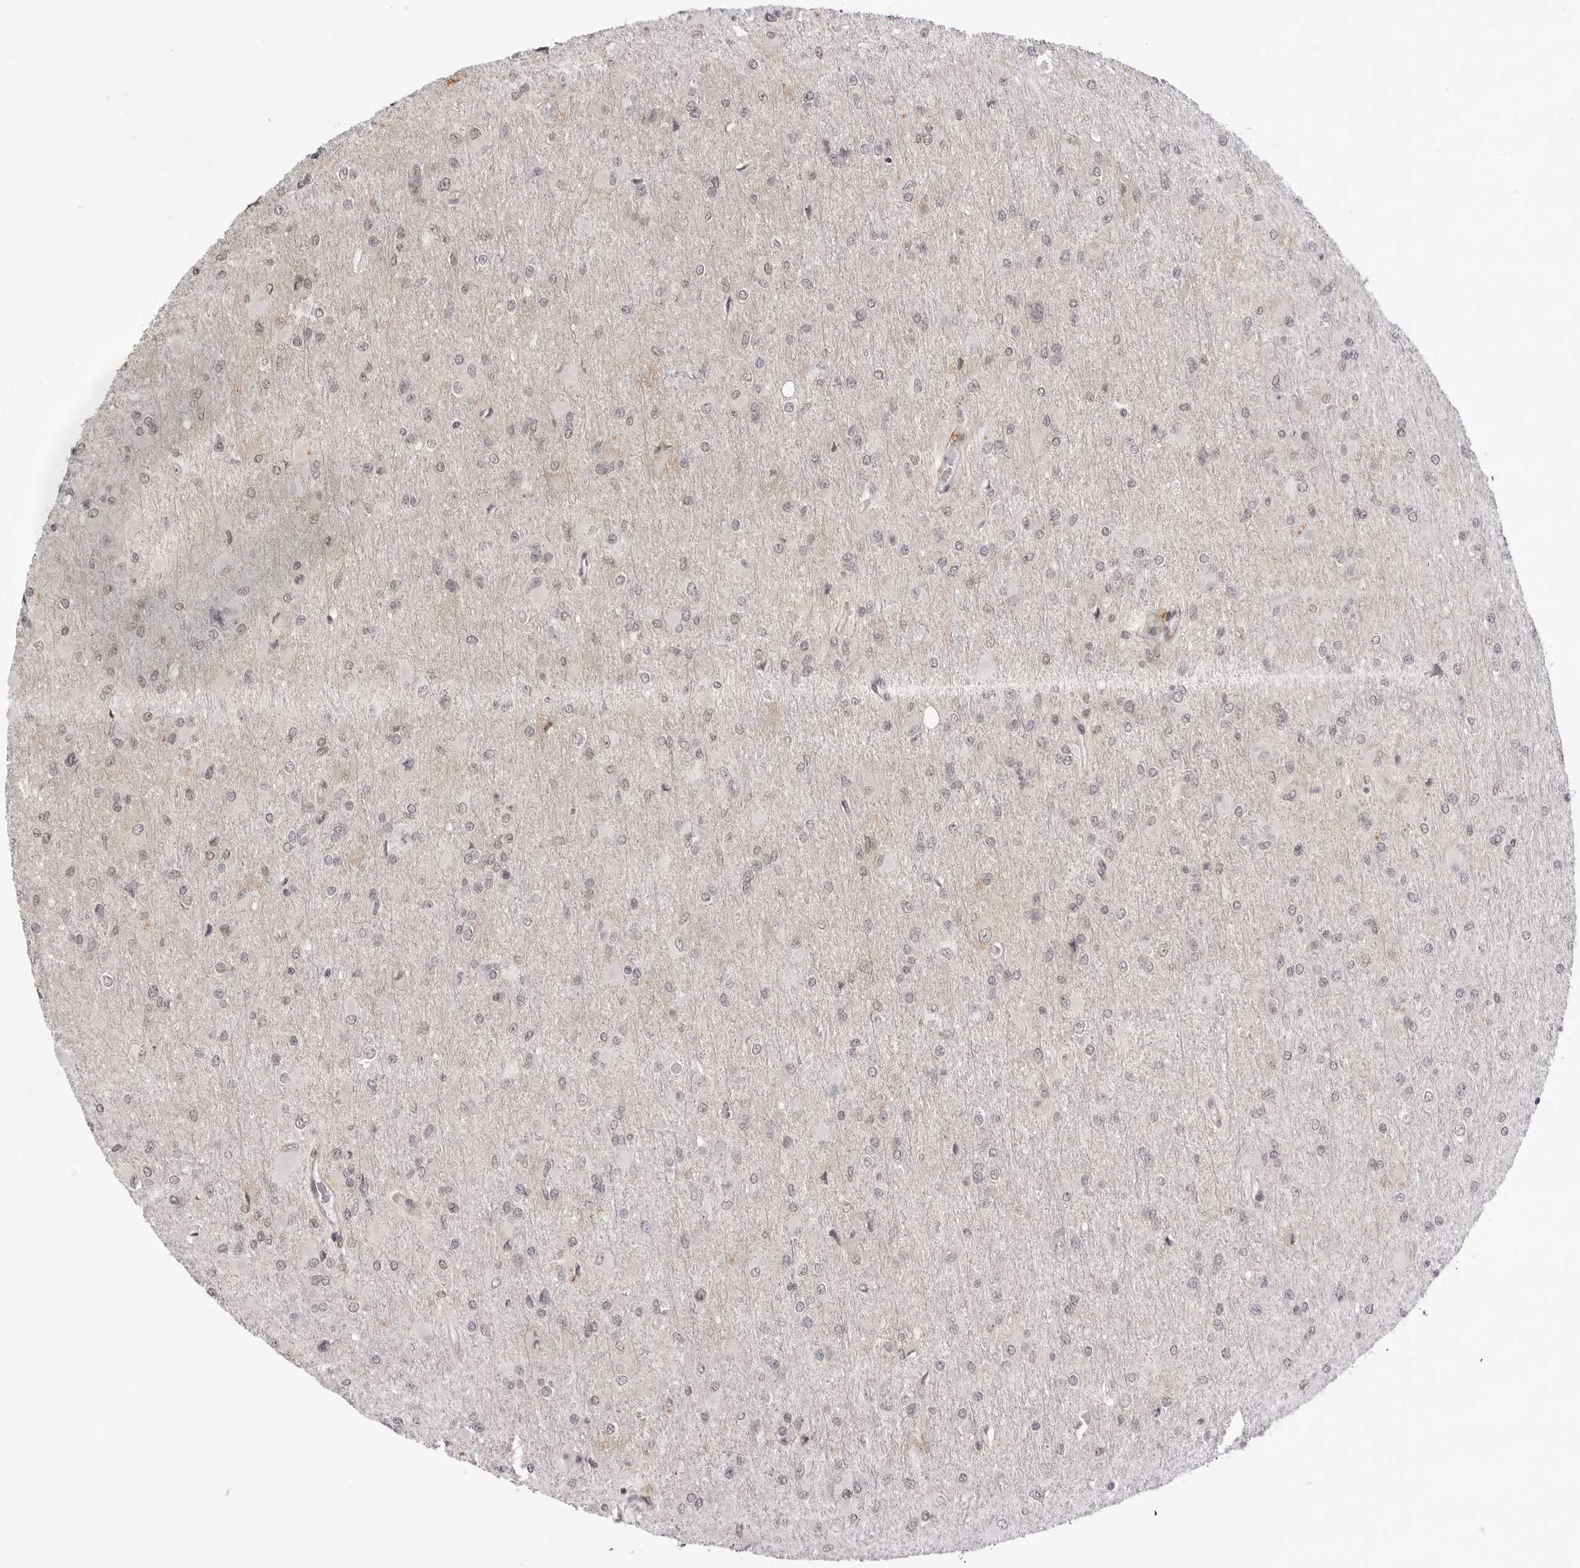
{"staining": {"intensity": "negative", "quantity": "none", "location": "none"}, "tissue": "glioma", "cell_type": "Tumor cells", "image_type": "cancer", "snomed": [{"axis": "morphology", "description": "Glioma, malignant, High grade"}, {"axis": "topography", "description": "Cerebral cortex"}], "caption": "Protein analysis of glioma displays no significant staining in tumor cells.", "gene": "NTM", "patient": {"sex": "female", "age": 36}}